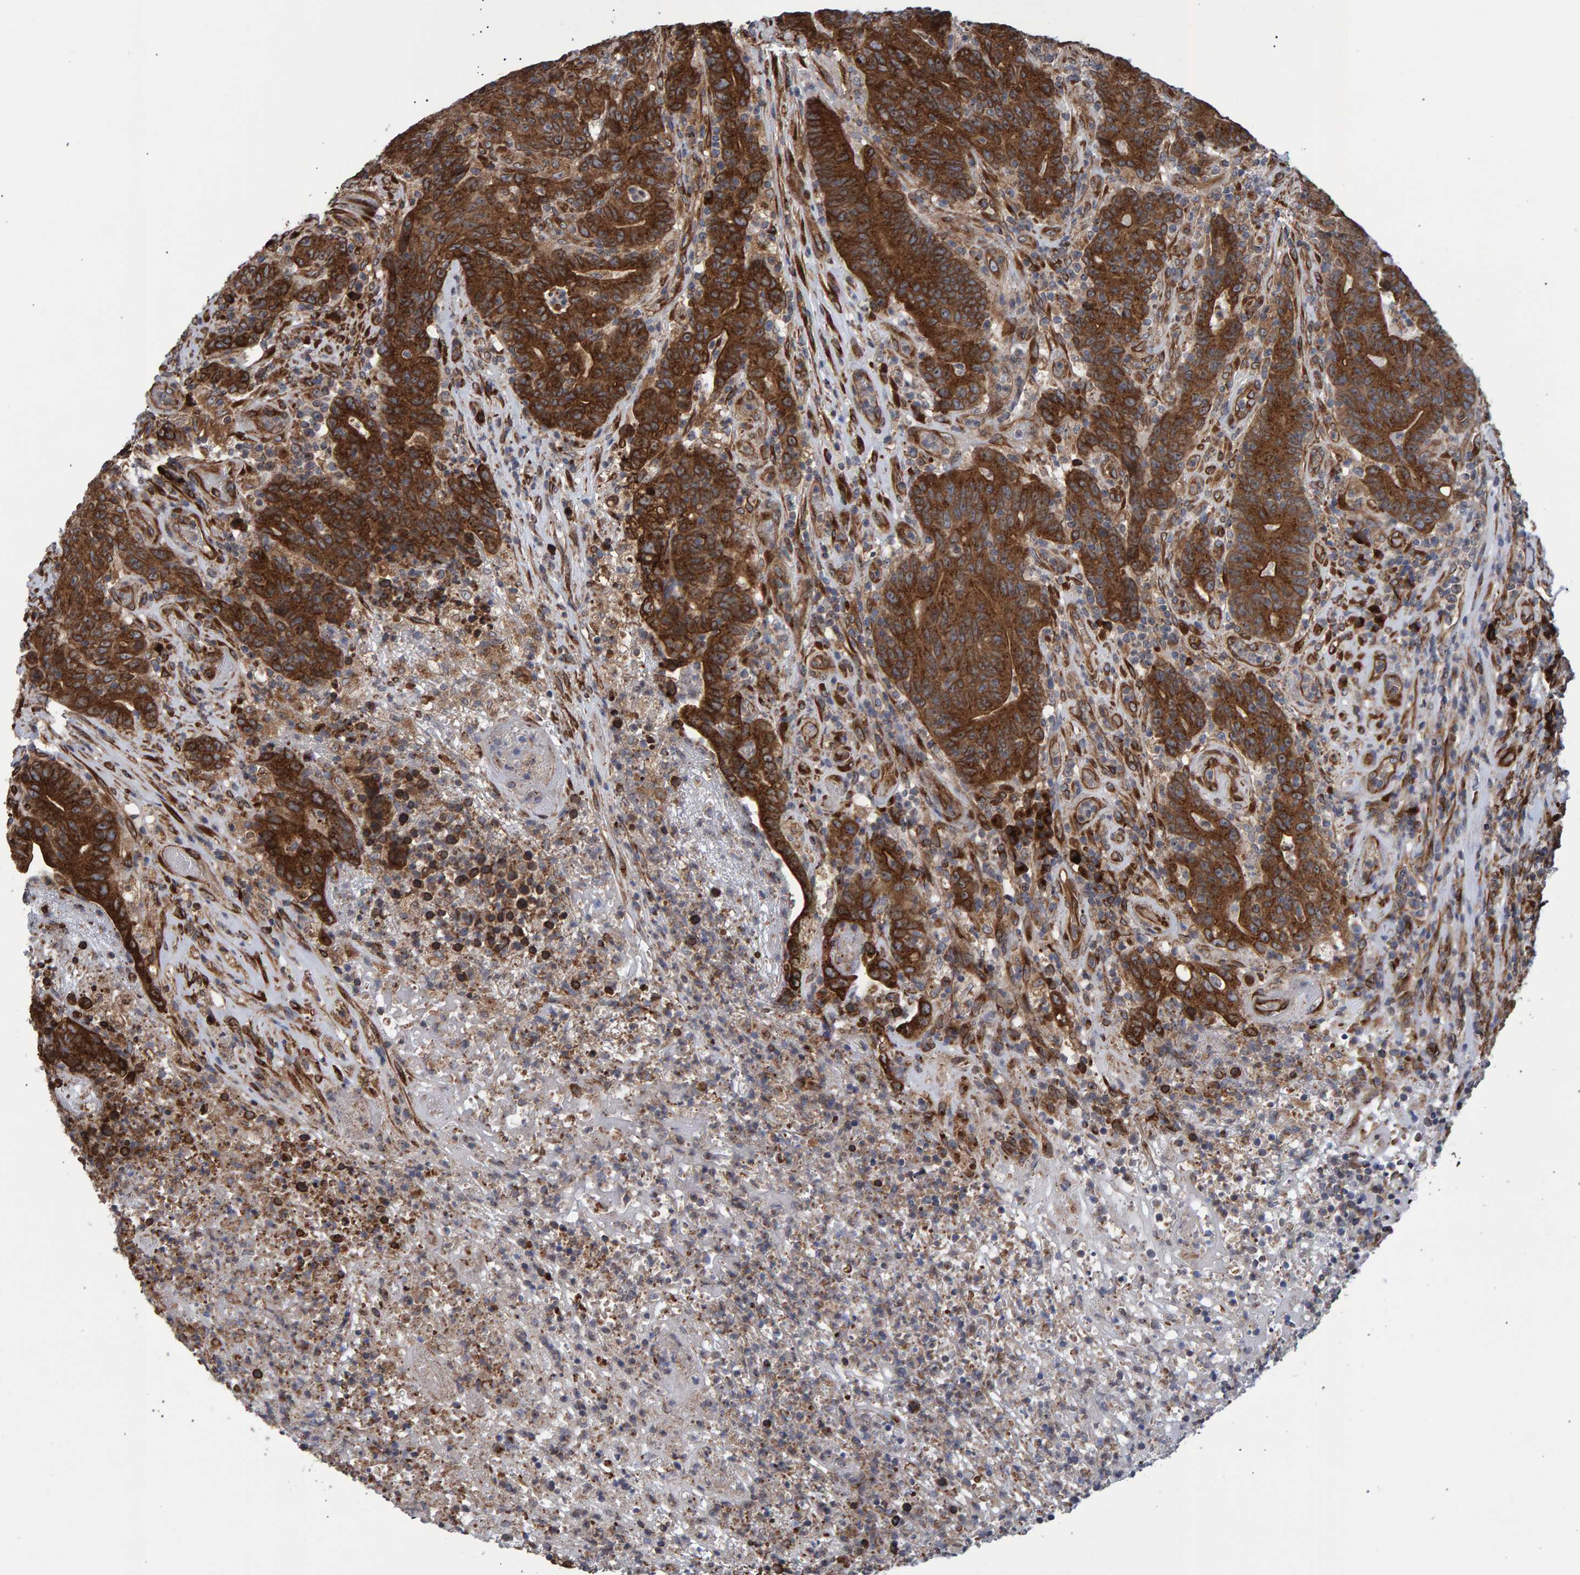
{"staining": {"intensity": "strong", "quantity": ">75%", "location": "cytoplasmic/membranous"}, "tissue": "colorectal cancer", "cell_type": "Tumor cells", "image_type": "cancer", "snomed": [{"axis": "morphology", "description": "Normal tissue, NOS"}, {"axis": "morphology", "description": "Adenocarcinoma, NOS"}, {"axis": "topography", "description": "Colon"}], "caption": "Protein staining of colorectal cancer tissue exhibits strong cytoplasmic/membranous staining in about >75% of tumor cells. The staining was performed using DAB, with brown indicating positive protein expression. Nuclei are stained blue with hematoxylin.", "gene": "FAM117A", "patient": {"sex": "female", "age": 75}}